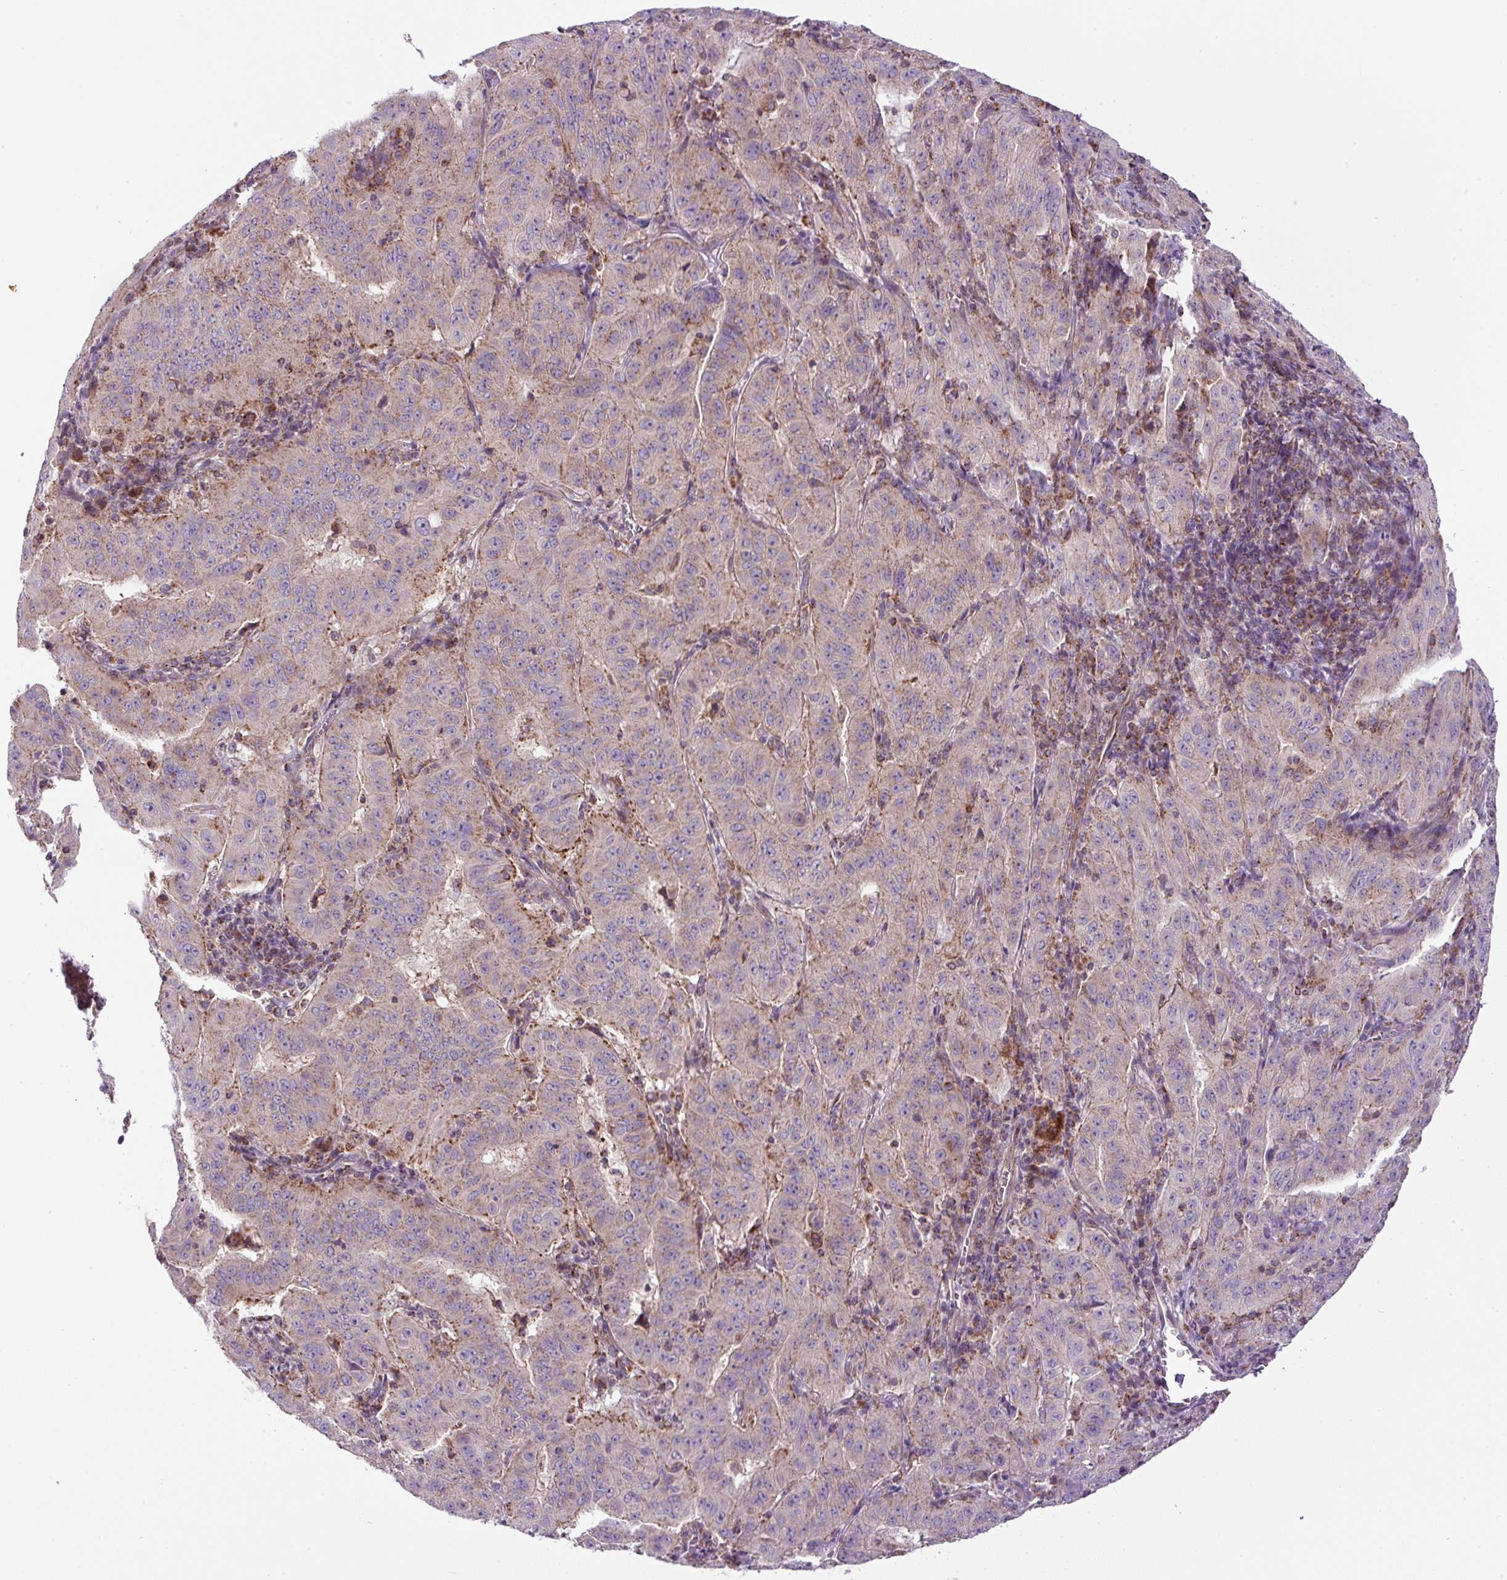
{"staining": {"intensity": "weak", "quantity": "25%-75%", "location": "cytoplasmic/membranous"}, "tissue": "pancreatic cancer", "cell_type": "Tumor cells", "image_type": "cancer", "snomed": [{"axis": "morphology", "description": "Adenocarcinoma, NOS"}, {"axis": "topography", "description": "Pancreas"}], "caption": "This histopathology image exhibits pancreatic cancer (adenocarcinoma) stained with immunohistochemistry (IHC) to label a protein in brown. The cytoplasmic/membranous of tumor cells show weak positivity for the protein. Nuclei are counter-stained blue.", "gene": "ZNF547", "patient": {"sex": "male", "age": 63}}